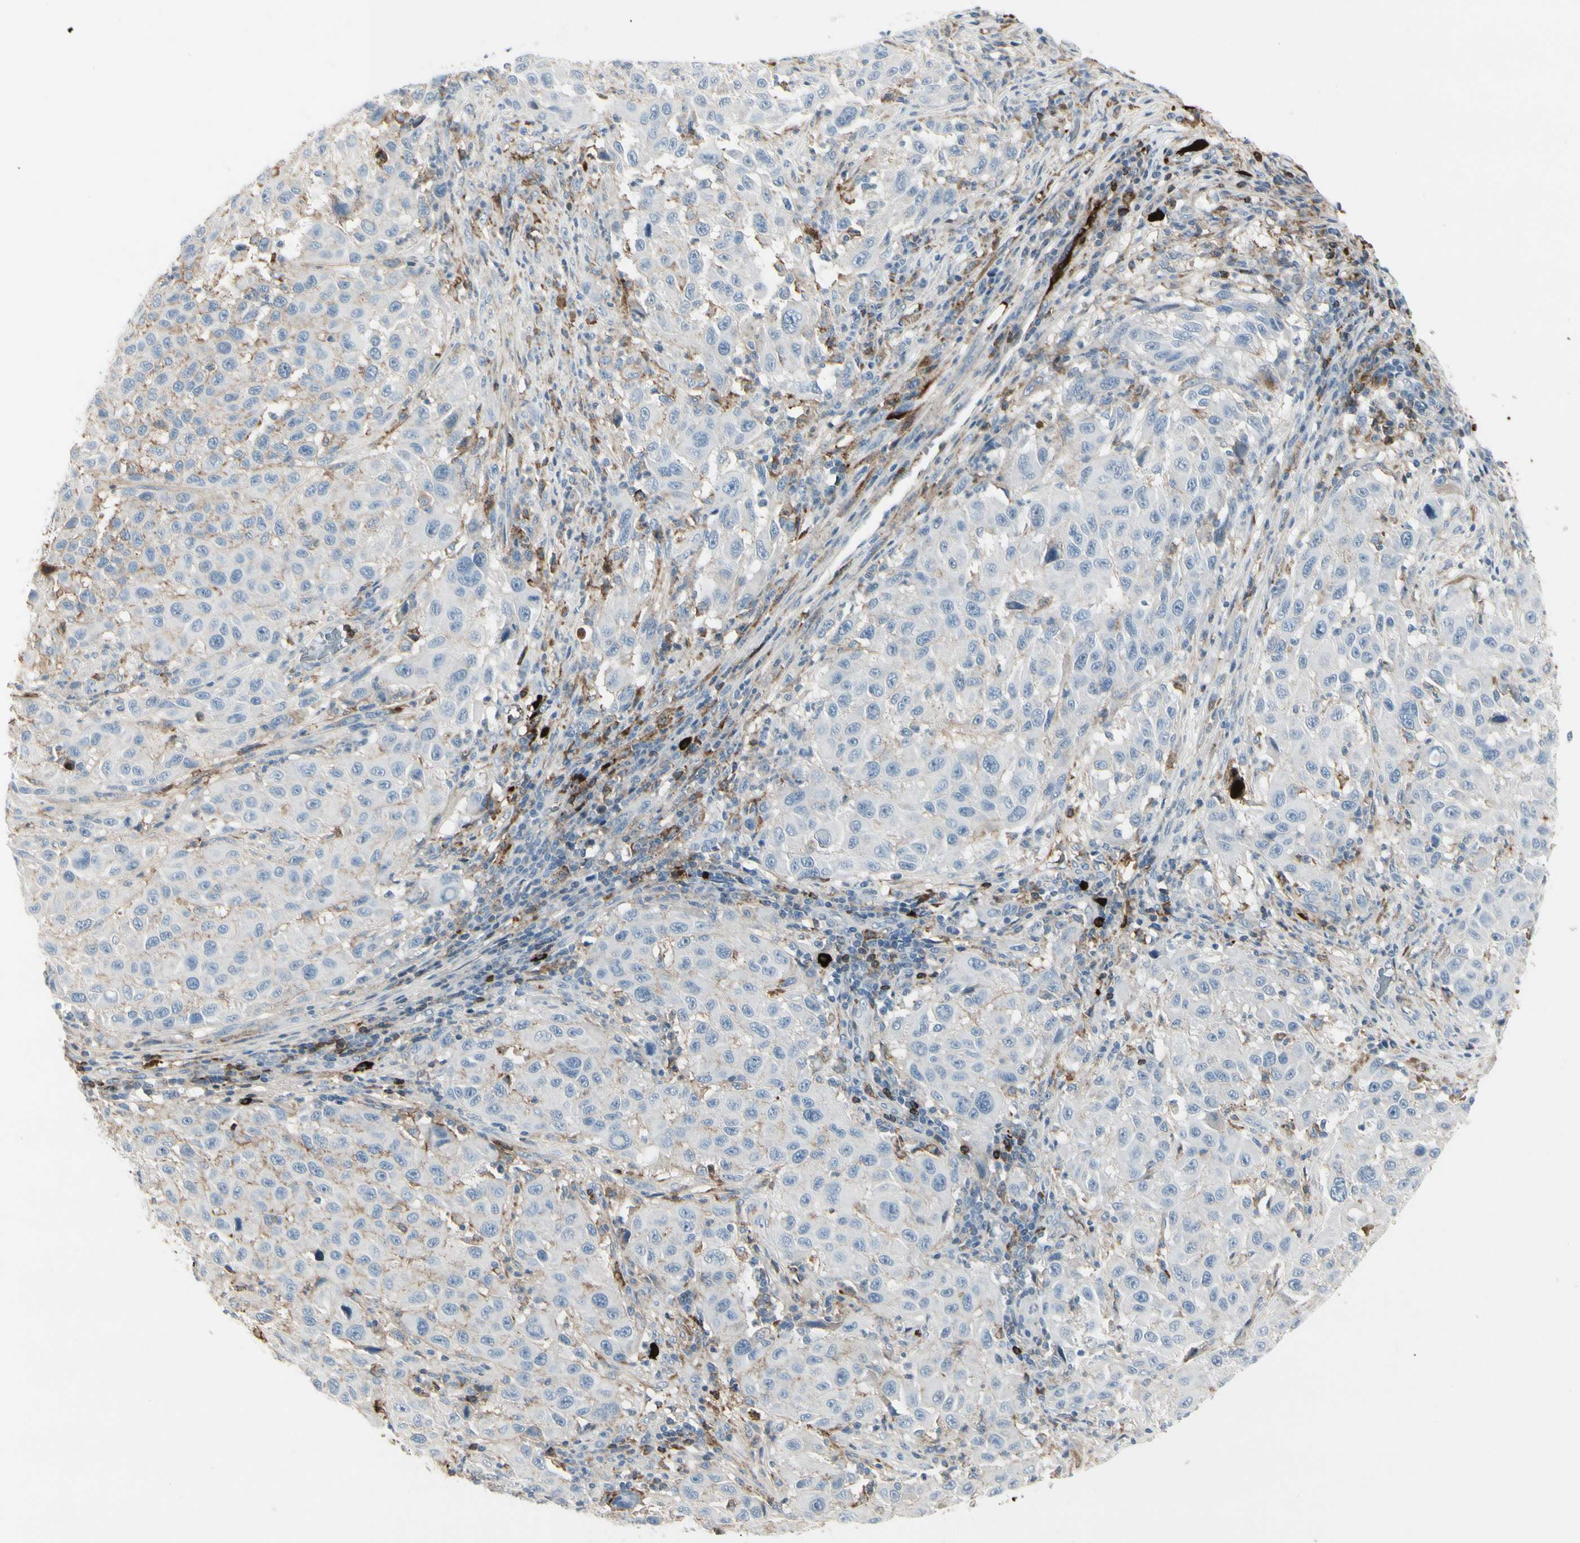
{"staining": {"intensity": "negative", "quantity": "none", "location": "none"}, "tissue": "melanoma", "cell_type": "Tumor cells", "image_type": "cancer", "snomed": [{"axis": "morphology", "description": "Malignant melanoma, Metastatic site"}, {"axis": "topography", "description": "Lymph node"}], "caption": "The micrograph exhibits no significant positivity in tumor cells of malignant melanoma (metastatic site).", "gene": "IGHG1", "patient": {"sex": "male", "age": 61}}